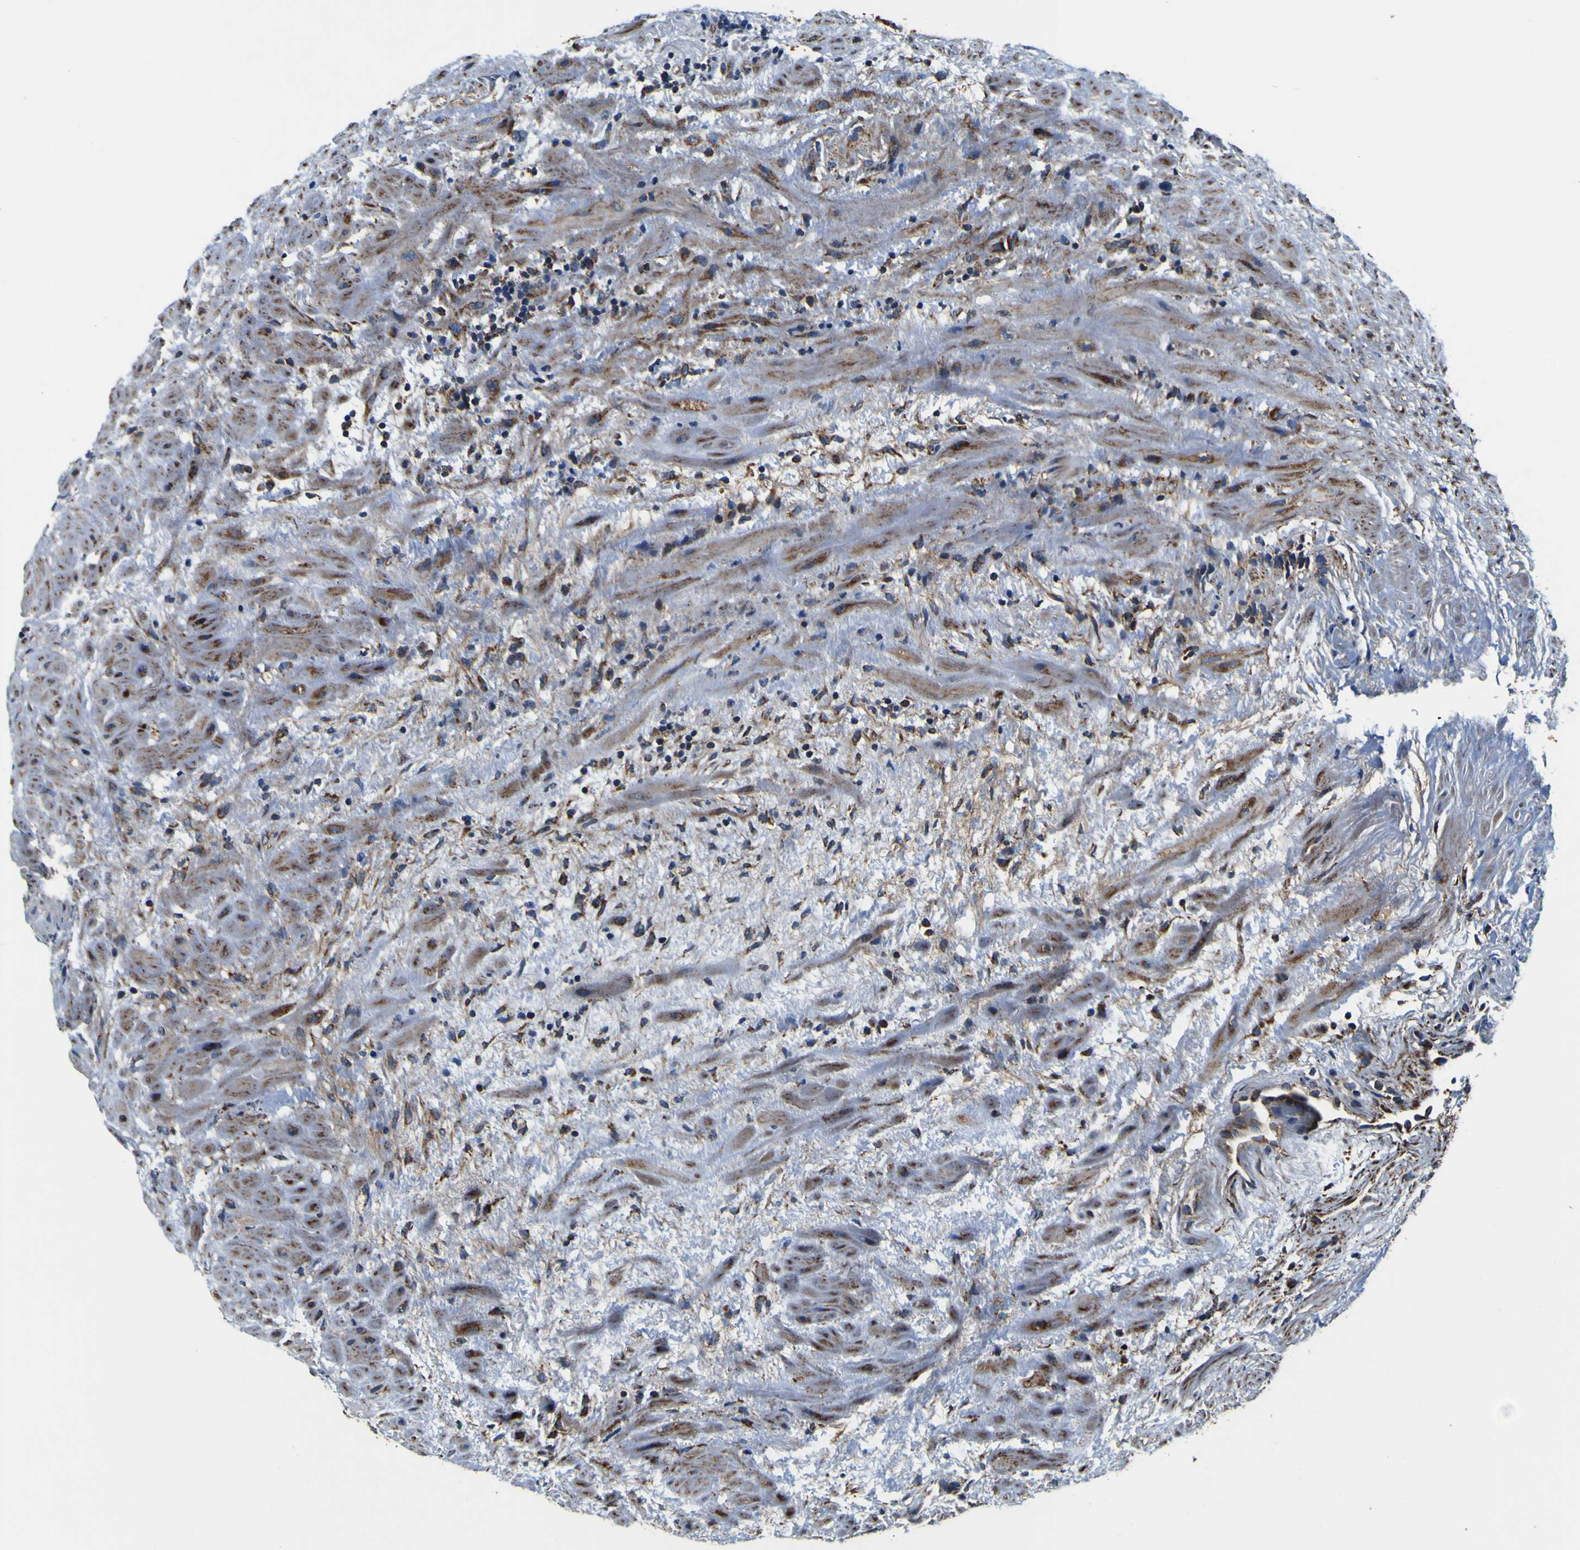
{"staining": {"intensity": "strong", "quantity": ">75%", "location": "cytoplasmic/membranous"}, "tissue": "prostate cancer", "cell_type": "Tumor cells", "image_type": "cancer", "snomed": [{"axis": "morphology", "description": "Adenocarcinoma, Low grade"}, {"axis": "topography", "description": "Prostate"}], "caption": "Human prostate cancer (adenocarcinoma (low-grade)) stained with a protein marker demonstrates strong staining in tumor cells.", "gene": "PTRH2", "patient": {"sex": "male", "age": 89}}